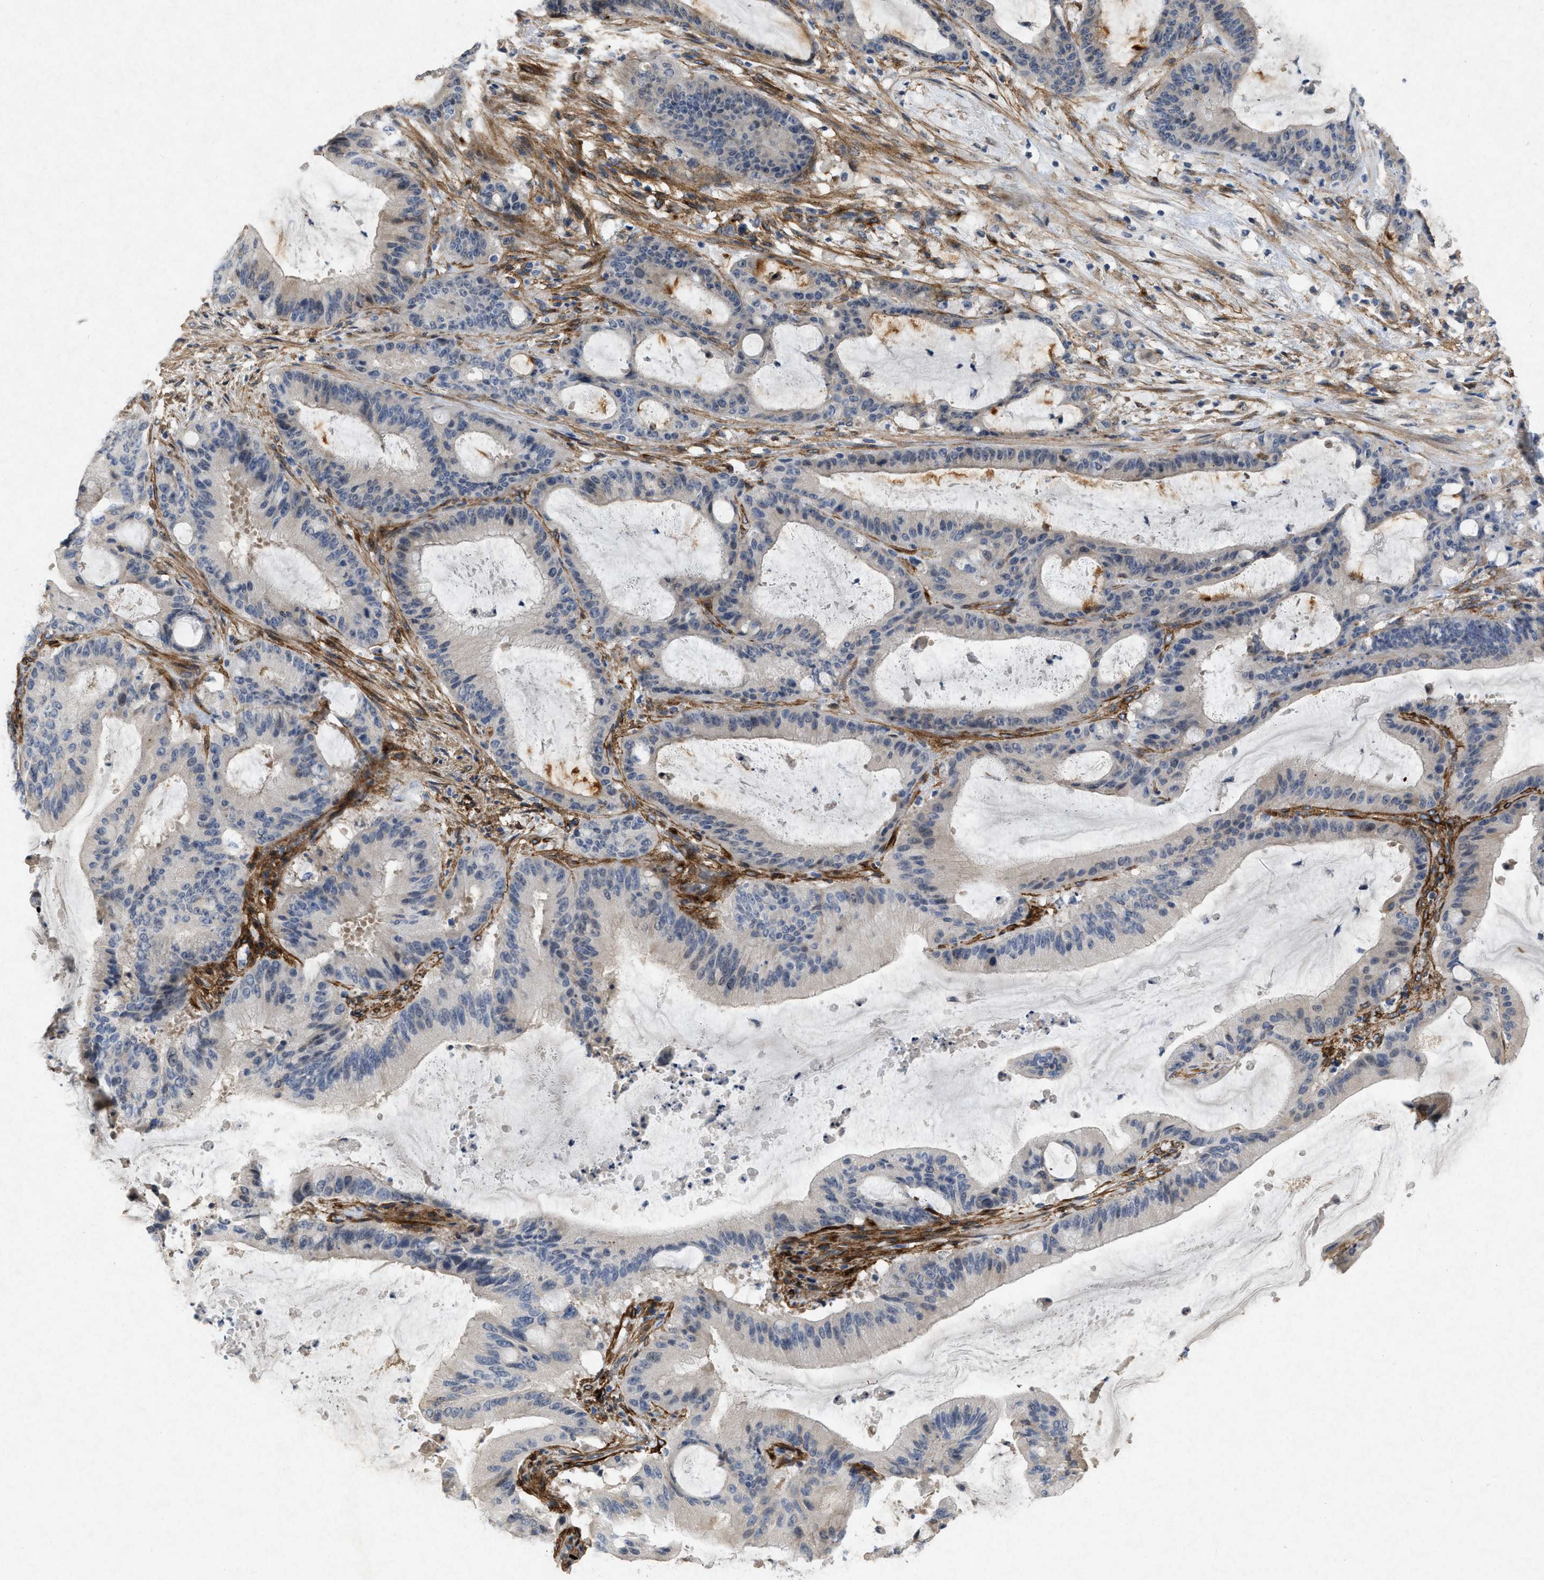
{"staining": {"intensity": "negative", "quantity": "none", "location": "none"}, "tissue": "liver cancer", "cell_type": "Tumor cells", "image_type": "cancer", "snomed": [{"axis": "morphology", "description": "Normal tissue, NOS"}, {"axis": "morphology", "description": "Cholangiocarcinoma"}, {"axis": "topography", "description": "Liver"}, {"axis": "topography", "description": "Peripheral nerve tissue"}], "caption": "Immunohistochemistry (IHC) image of neoplastic tissue: cholangiocarcinoma (liver) stained with DAB (3,3'-diaminobenzidine) demonstrates no significant protein positivity in tumor cells. (DAB (3,3'-diaminobenzidine) IHC with hematoxylin counter stain).", "gene": "PDGFRA", "patient": {"sex": "female", "age": 73}}